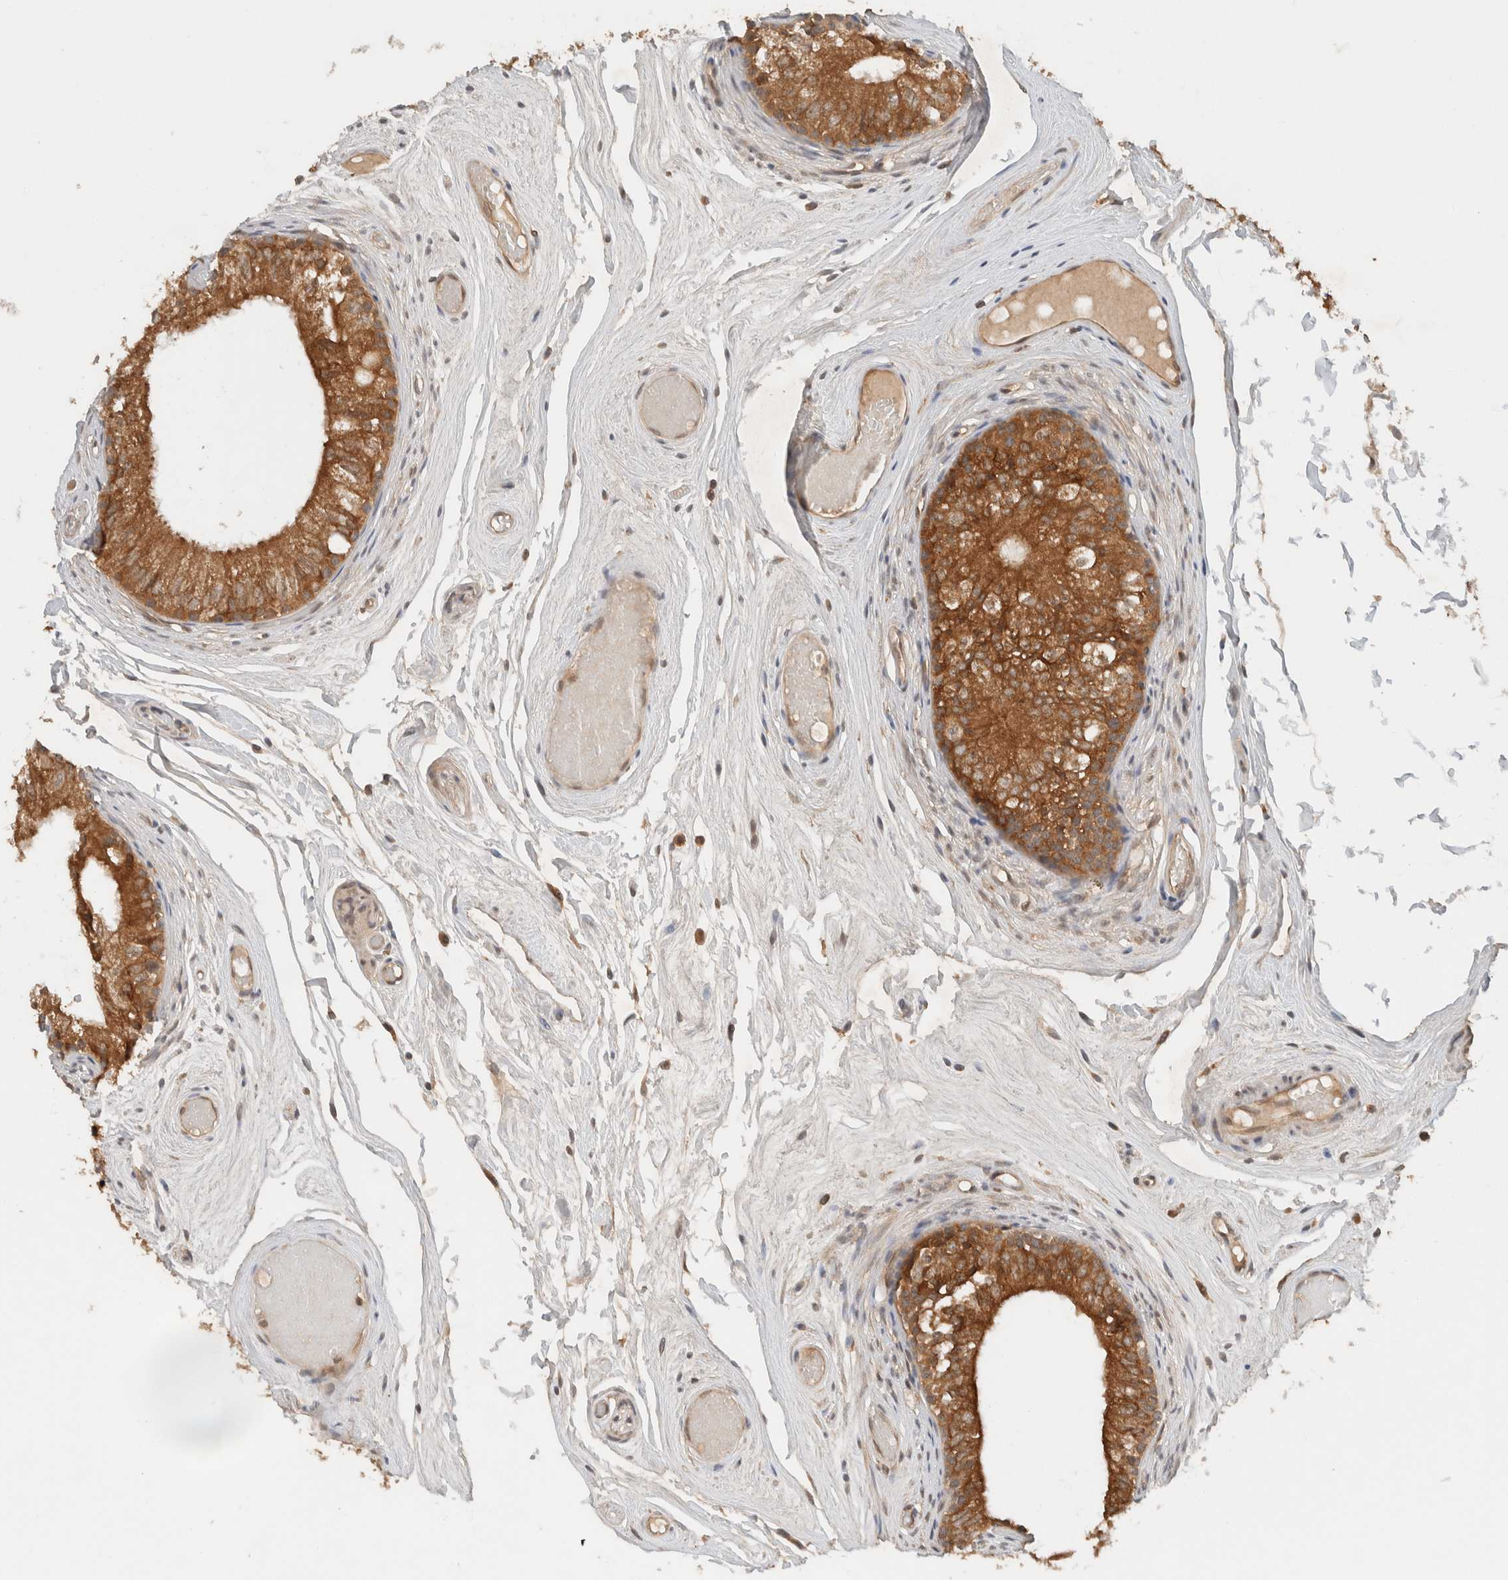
{"staining": {"intensity": "moderate", "quantity": ">75%", "location": "cytoplasmic/membranous"}, "tissue": "epididymis", "cell_type": "Glandular cells", "image_type": "normal", "snomed": [{"axis": "morphology", "description": "Normal tissue, NOS"}, {"axis": "topography", "description": "Epididymis"}], "caption": "DAB (3,3'-diaminobenzidine) immunohistochemical staining of normal human epididymis displays moderate cytoplasmic/membranous protein expression in approximately >75% of glandular cells.", "gene": "ARFGEF2", "patient": {"sex": "male", "age": 79}}